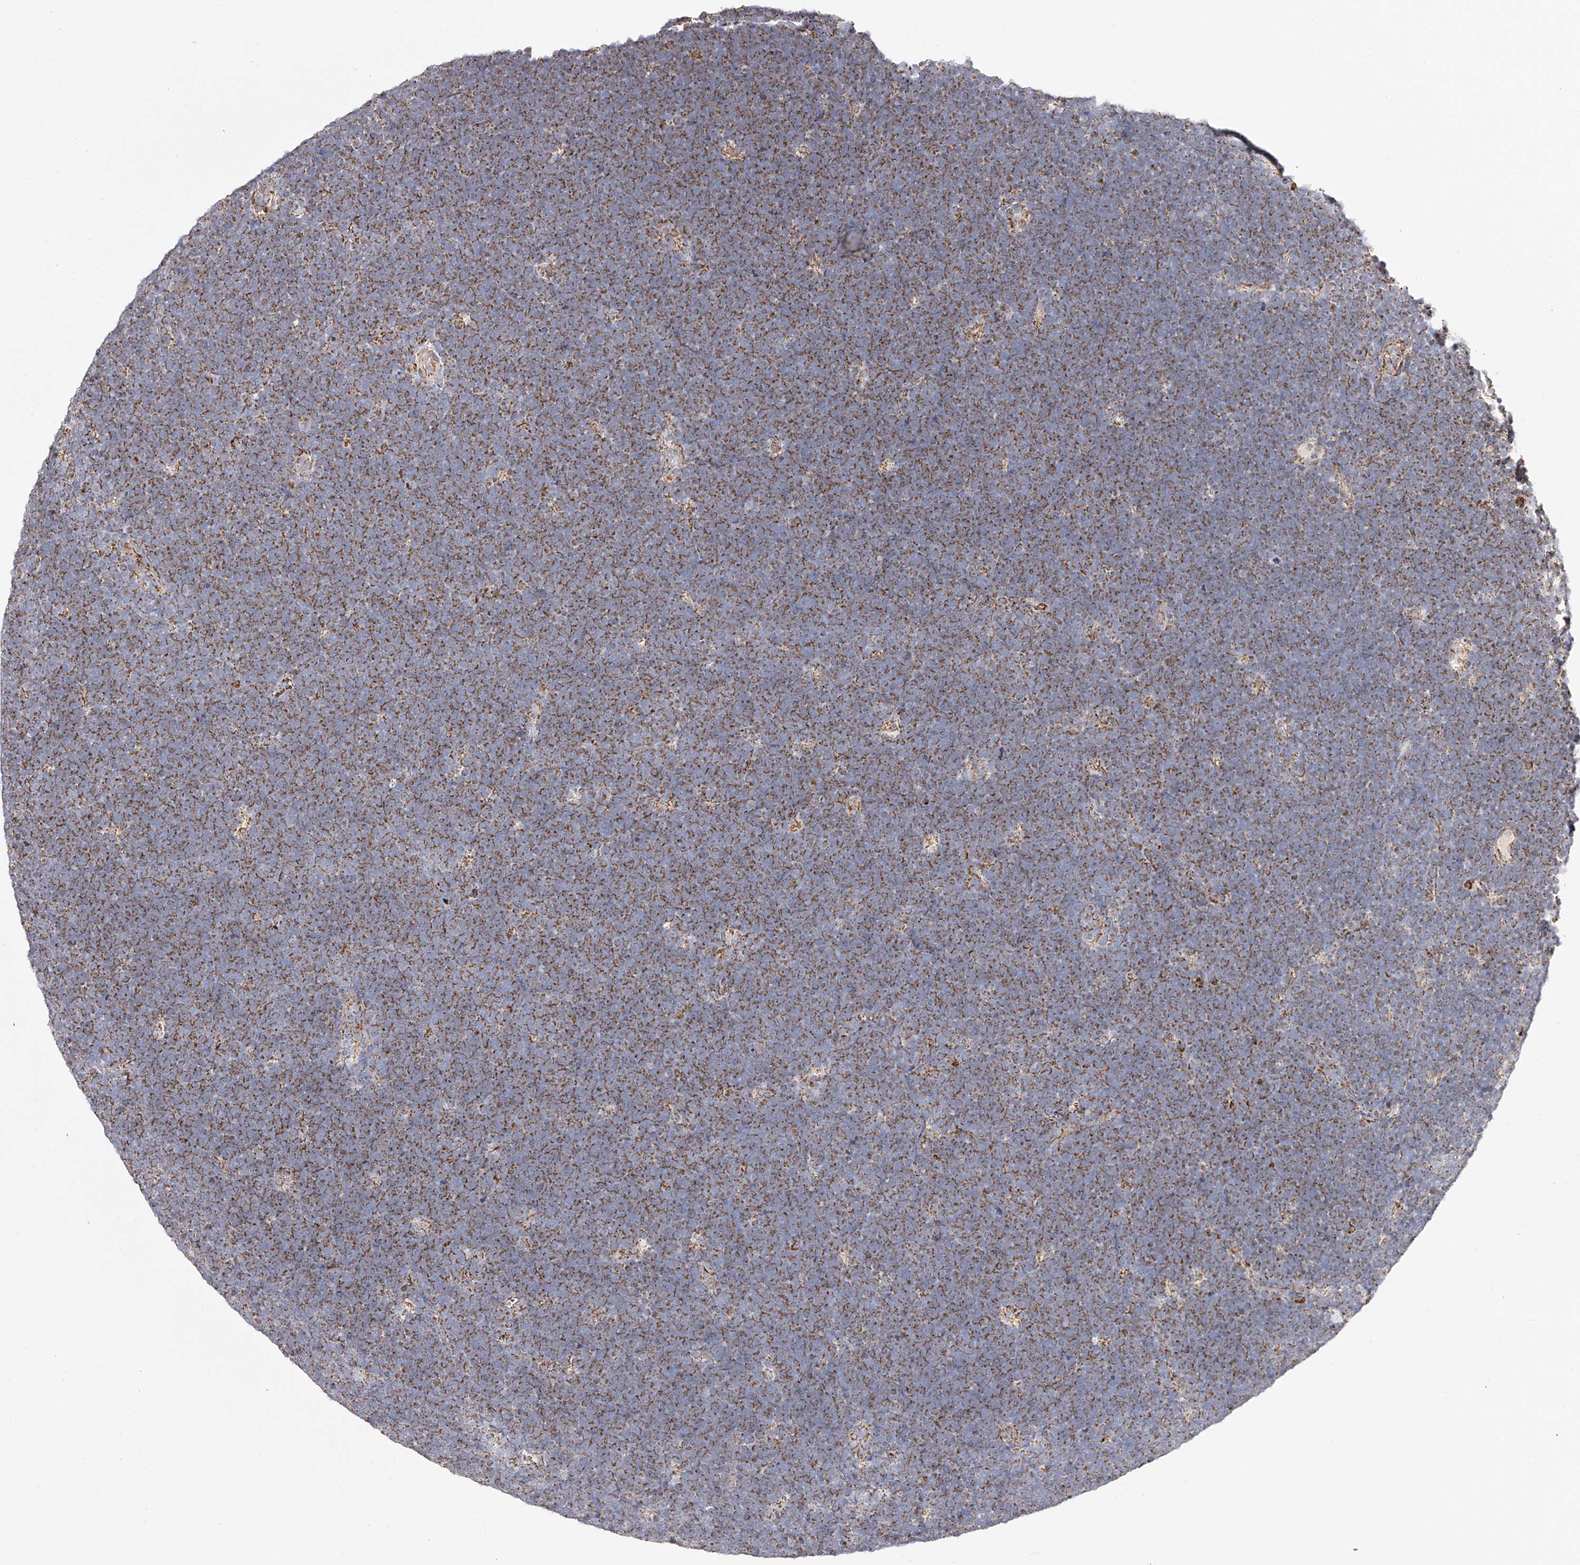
{"staining": {"intensity": "moderate", "quantity": ">75%", "location": "cytoplasmic/membranous"}, "tissue": "lymphoma", "cell_type": "Tumor cells", "image_type": "cancer", "snomed": [{"axis": "morphology", "description": "Malignant lymphoma, non-Hodgkin's type, High grade"}, {"axis": "topography", "description": "Lymph node"}], "caption": "Lymphoma stained for a protein (brown) demonstrates moderate cytoplasmic/membranous positive positivity in about >75% of tumor cells.", "gene": "NDUFV3", "patient": {"sex": "male", "age": 13}}